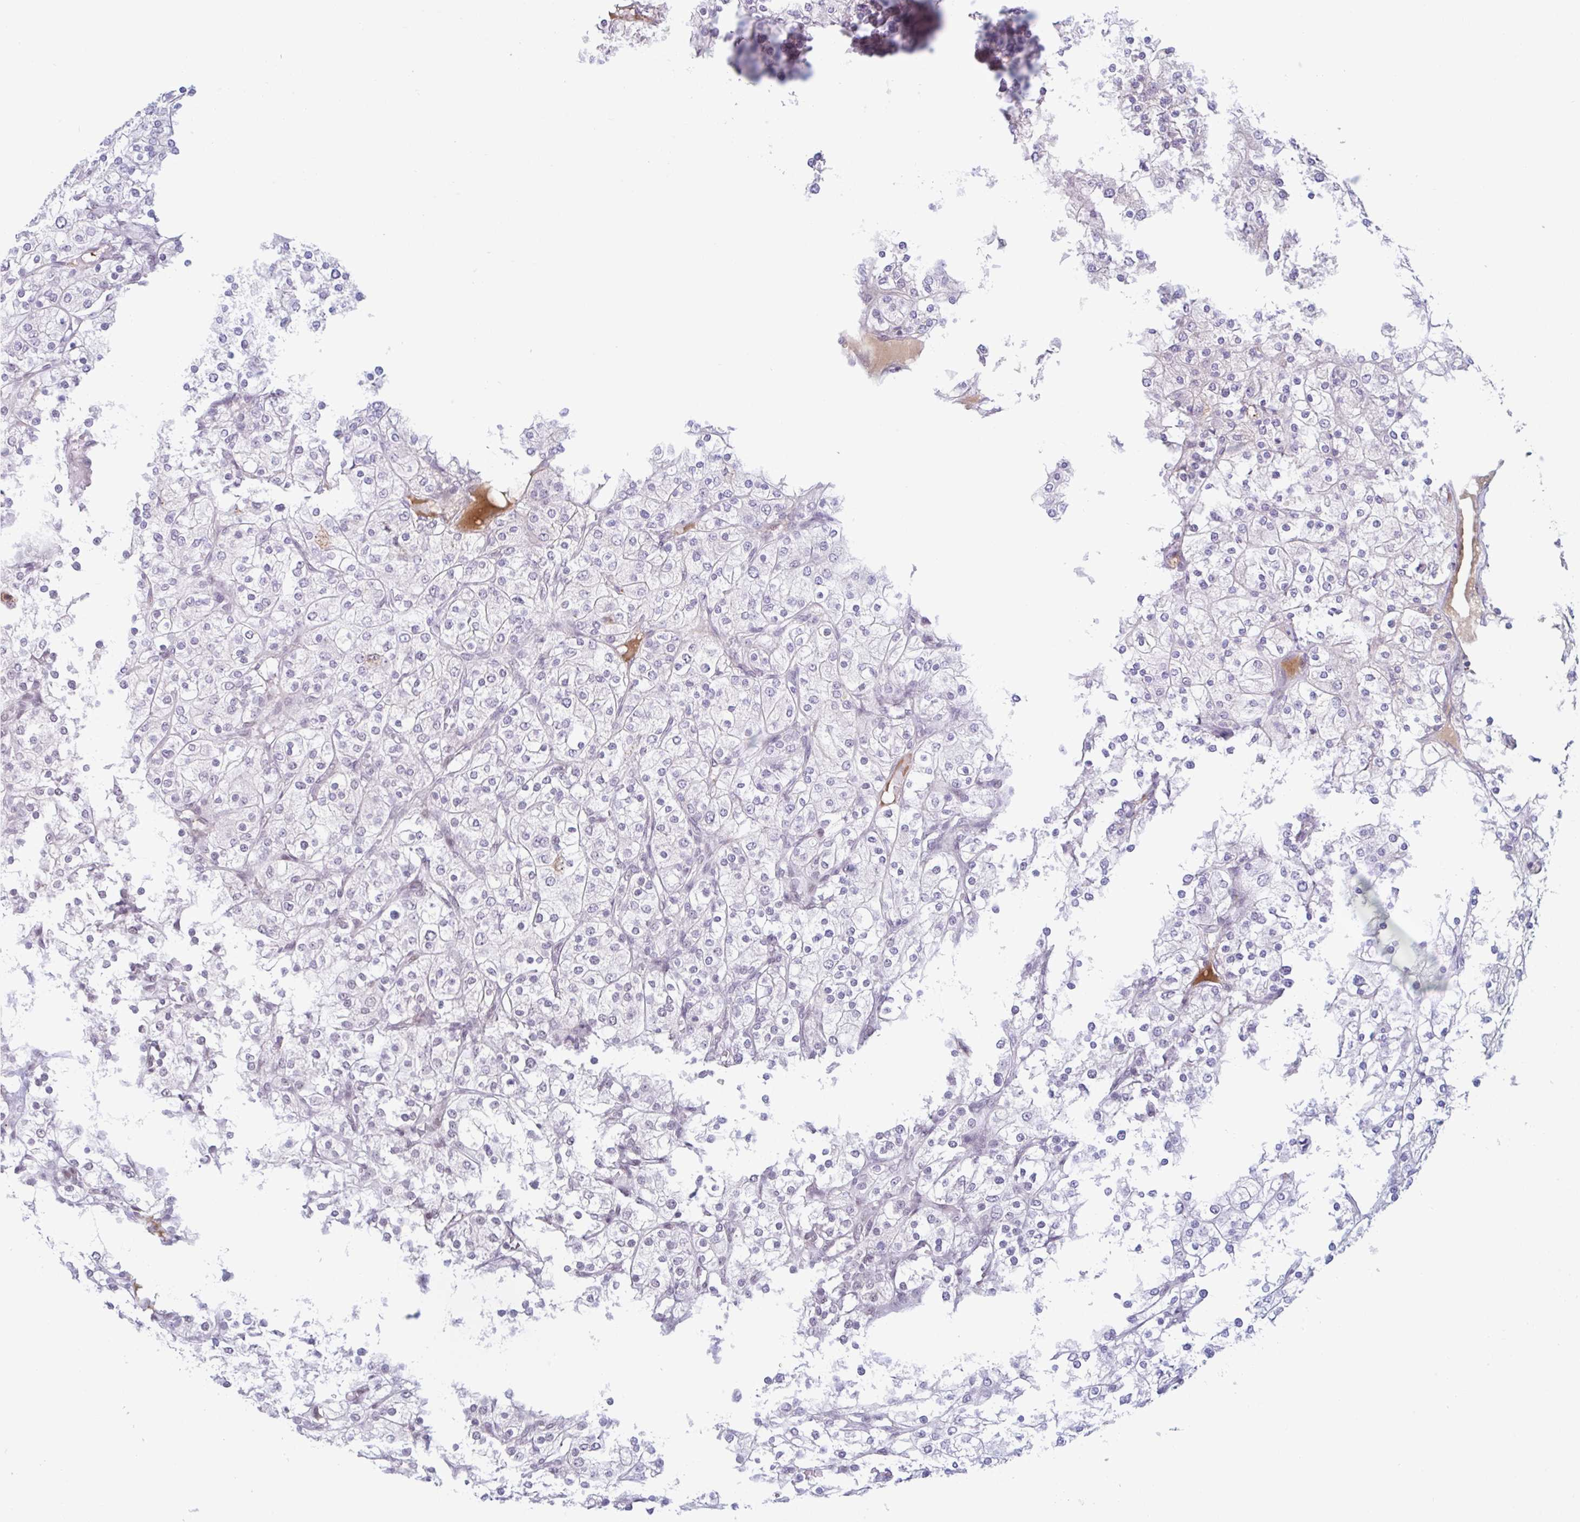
{"staining": {"intensity": "negative", "quantity": "none", "location": "none"}, "tissue": "renal cancer", "cell_type": "Tumor cells", "image_type": "cancer", "snomed": [{"axis": "morphology", "description": "Adenocarcinoma, NOS"}, {"axis": "topography", "description": "Kidney"}], "caption": "IHC photomicrograph of neoplastic tissue: human renal cancer stained with DAB (3,3'-diaminobenzidine) exhibits no significant protein expression in tumor cells. (IHC, brightfield microscopy, high magnification).", "gene": "PLG", "patient": {"sex": "male", "age": 80}}